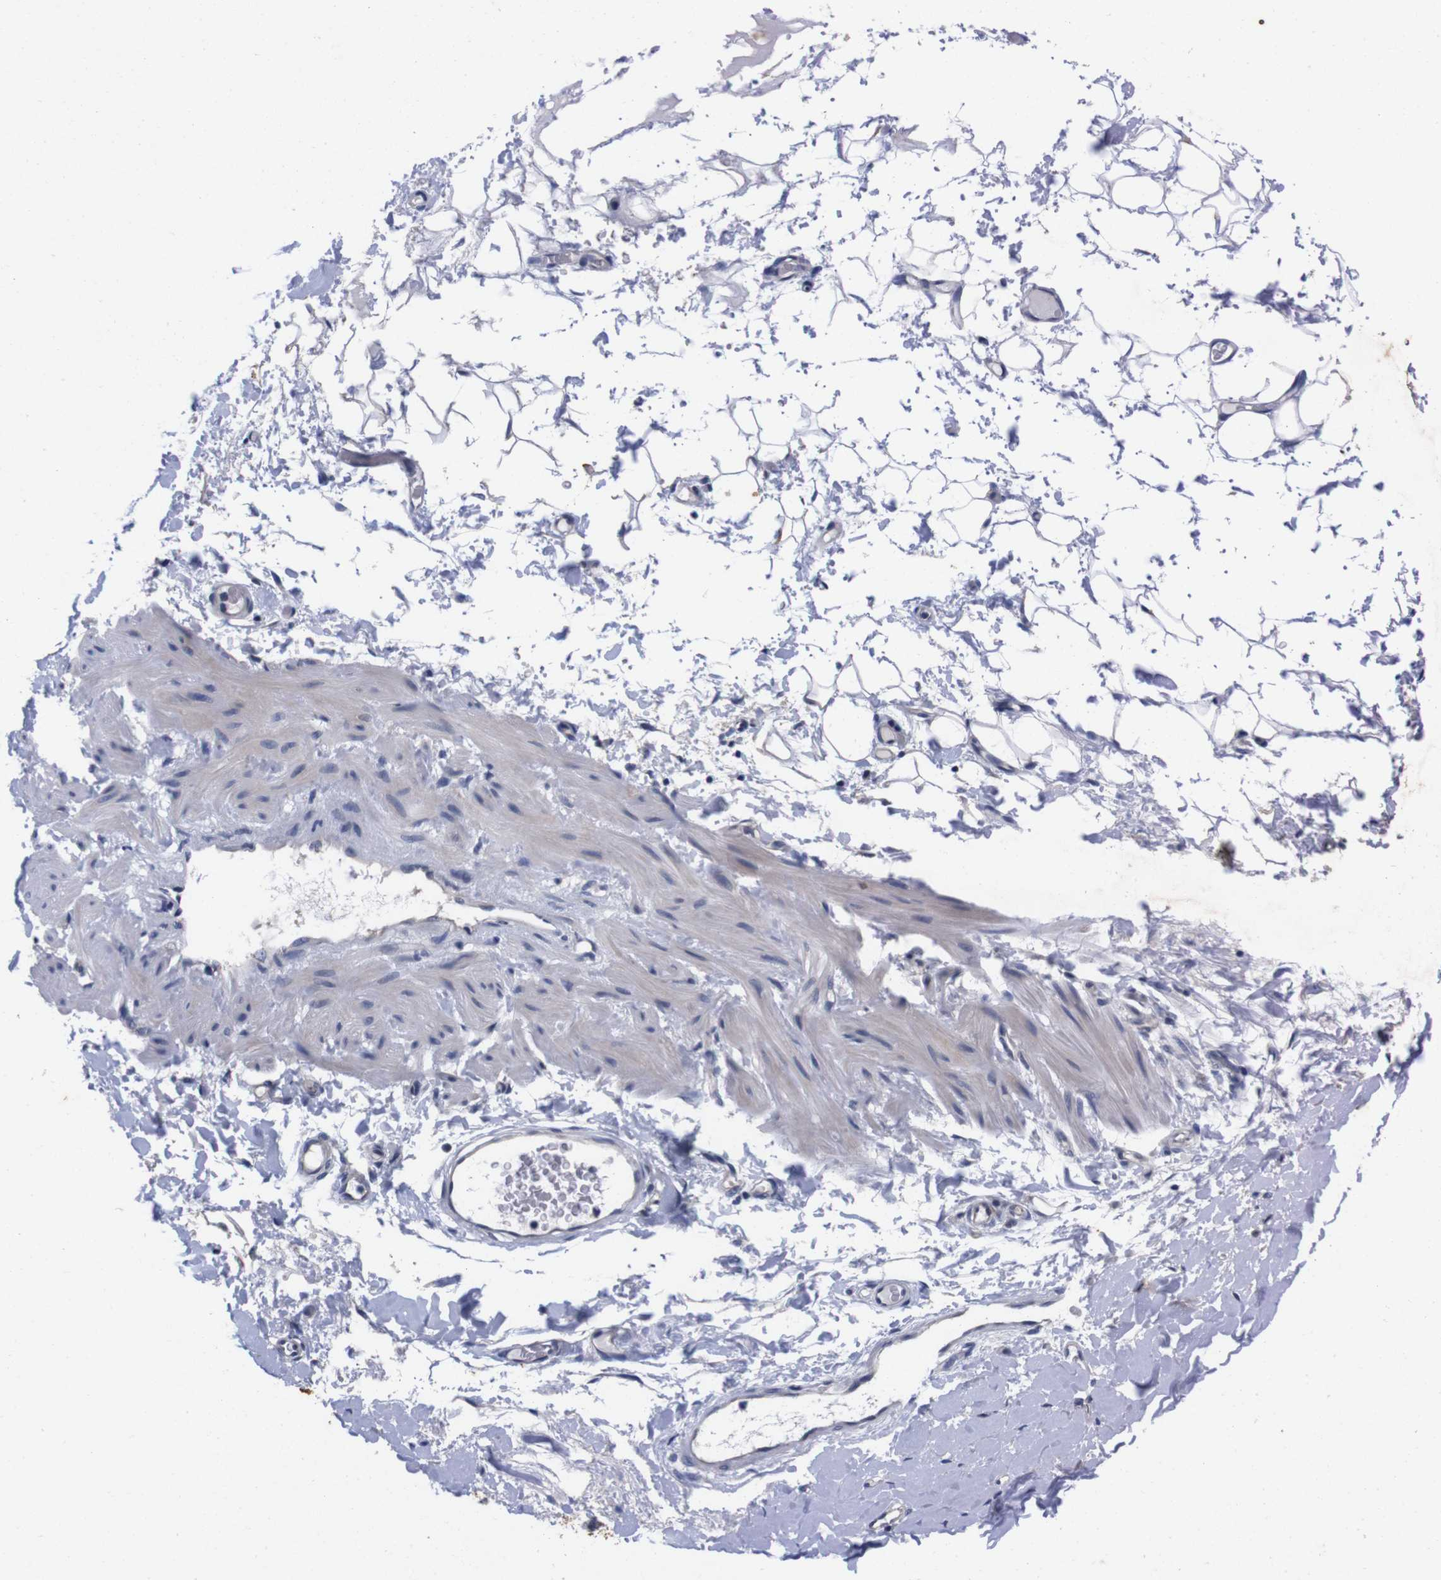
{"staining": {"intensity": "negative", "quantity": "none", "location": "none"}, "tissue": "adipose tissue", "cell_type": "Adipocytes", "image_type": "normal", "snomed": [{"axis": "morphology", "description": "Normal tissue, NOS"}, {"axis": "morphology", "description": "Adenocarcinoma, NOS"}, {"axis": "topography", "description": "Esophagus"}], "caption": "Immunohistochemical staining of unremarkable human adipose tissue displays no significant positivity in adipocytes.", "gene": "TNFRSF21", "patient": {"sex": "male", "age": 62}}